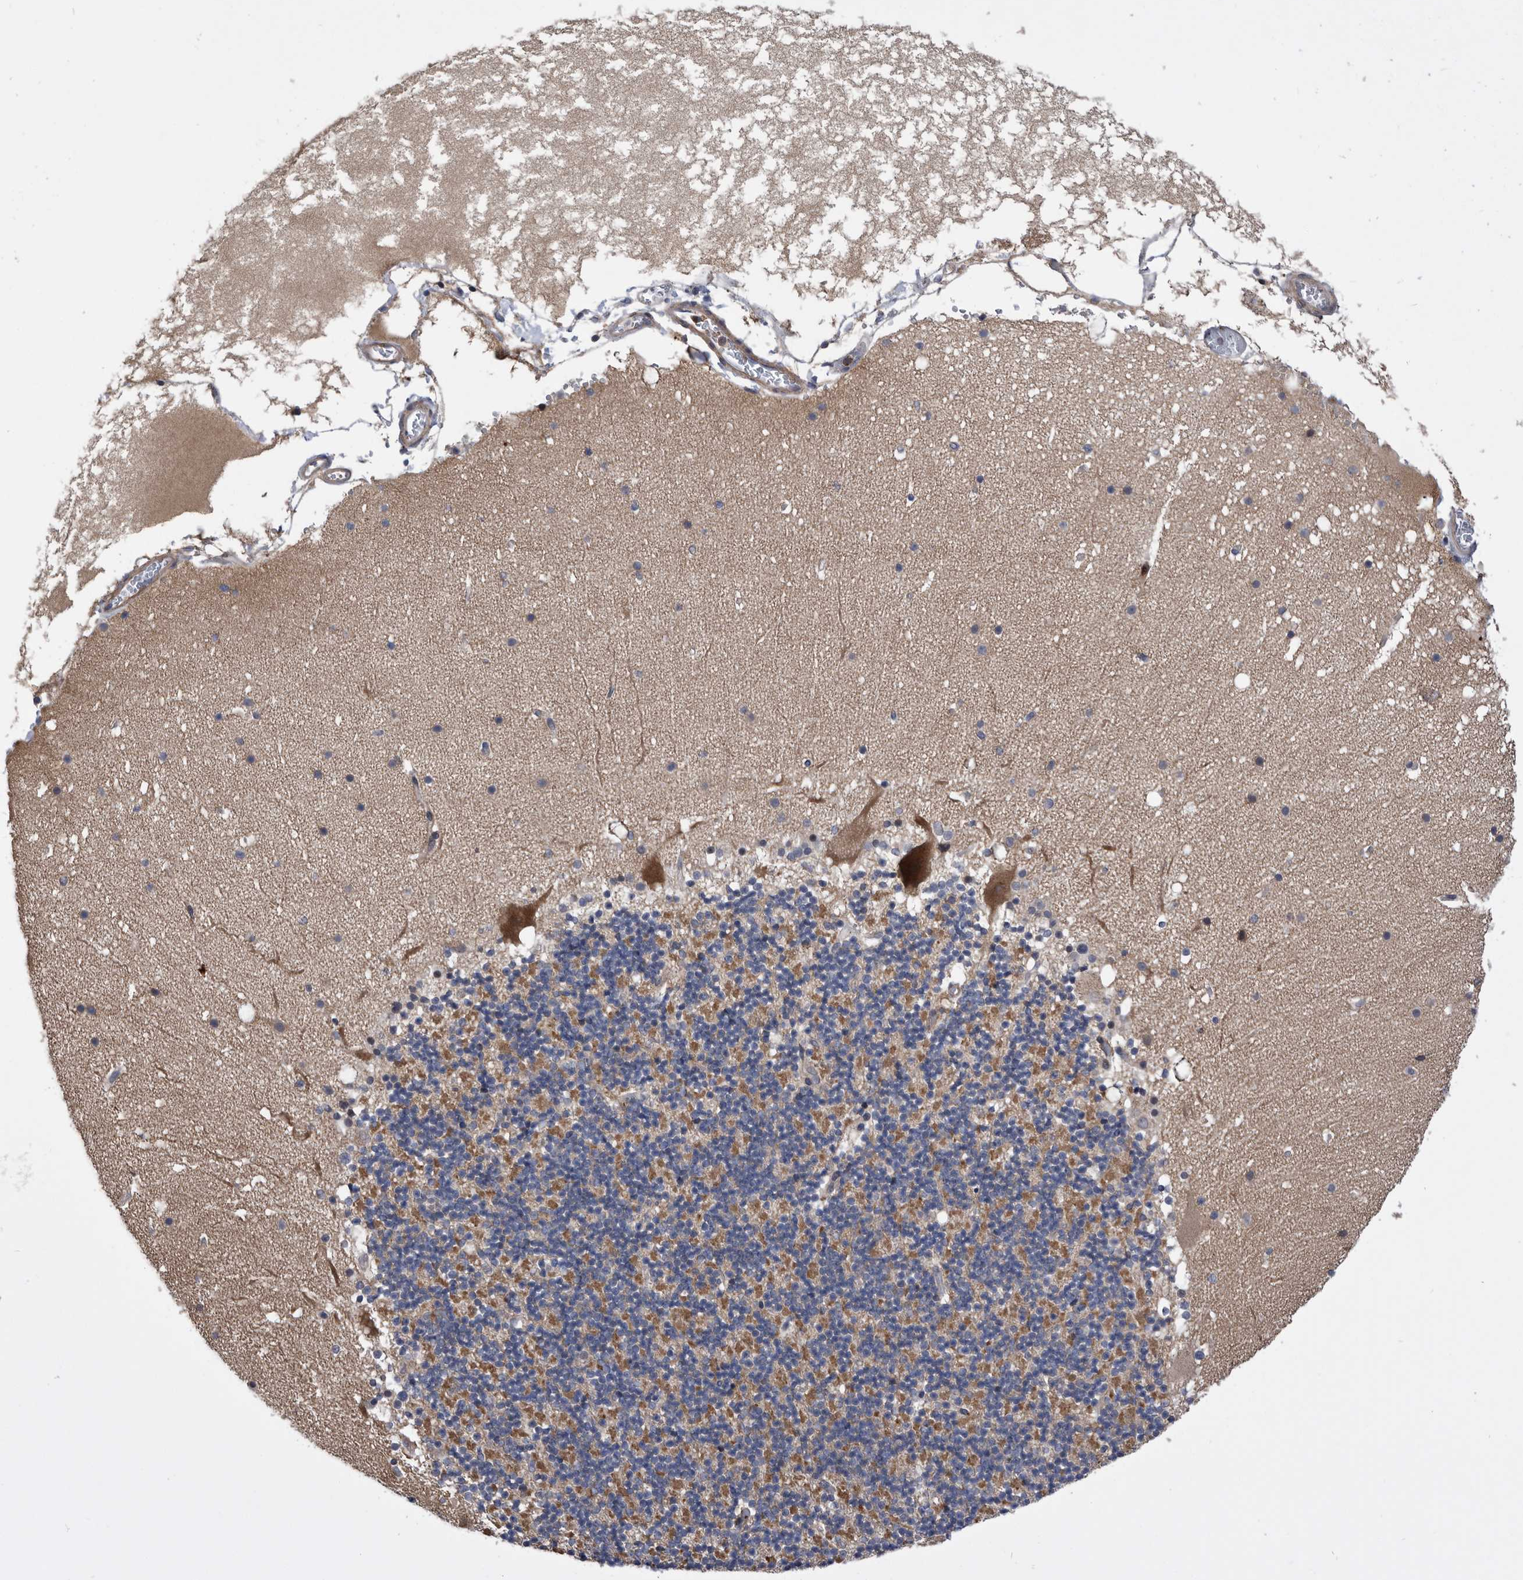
{"staining": {"intensity": "weak", "quantity": "25%-75%", "location": "cytoplasmic/membranous"}, "tissue": "cerebellum", "cell_type": "Cells in granular layer", "image_type": "normal", "snomed": [{"axis": "morphology", "description": "Normal tissue, NOS"}, {"axis": "topography", "description": "Cerebellum"}], "caption": "The immunohistochemical stain highlights weak cytoplasmic/membranous expression in cells in granular layer of normal cerebellum.", "gene": "BAIAP3", "patient": {"sex": "male", "age": 57}}